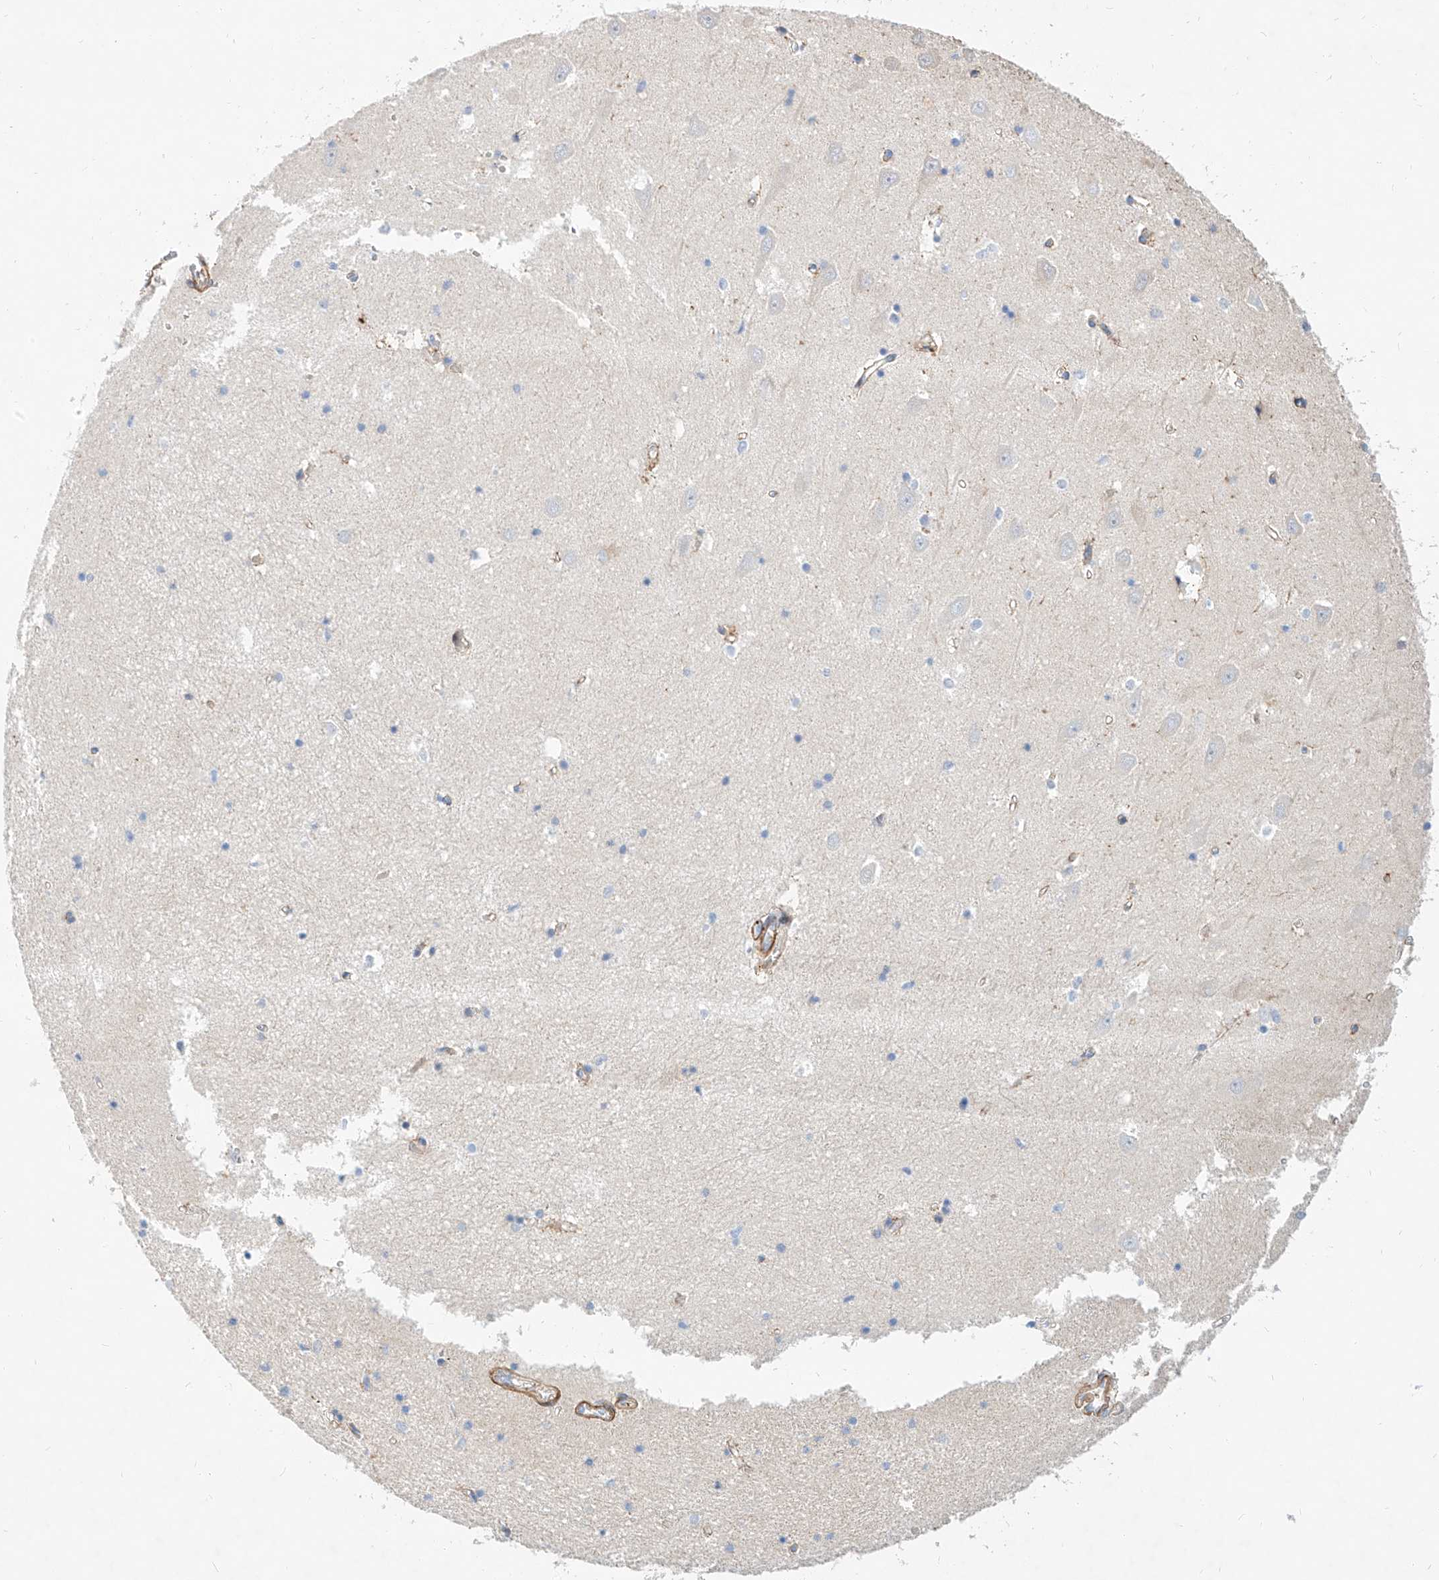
{"staining": {"intensity": "negative", "quantity": "none", "location": "none"}, "tissue": "hippocampus", "cell_type": "Glial cells", "image_type": "normal", "snomed": [{"axis": "morphology", "description": "Normal tissue, NOS"}, {"axis": "topography", "description": "Hippocampus"}], "caption": "This is an immunohistochemistry (IHC) micrograph of unremarkable human hippocampus. There is no positivity in glial cells.", "gene": "KCNH5", "patient": {"sex": "male", "age": 70}}